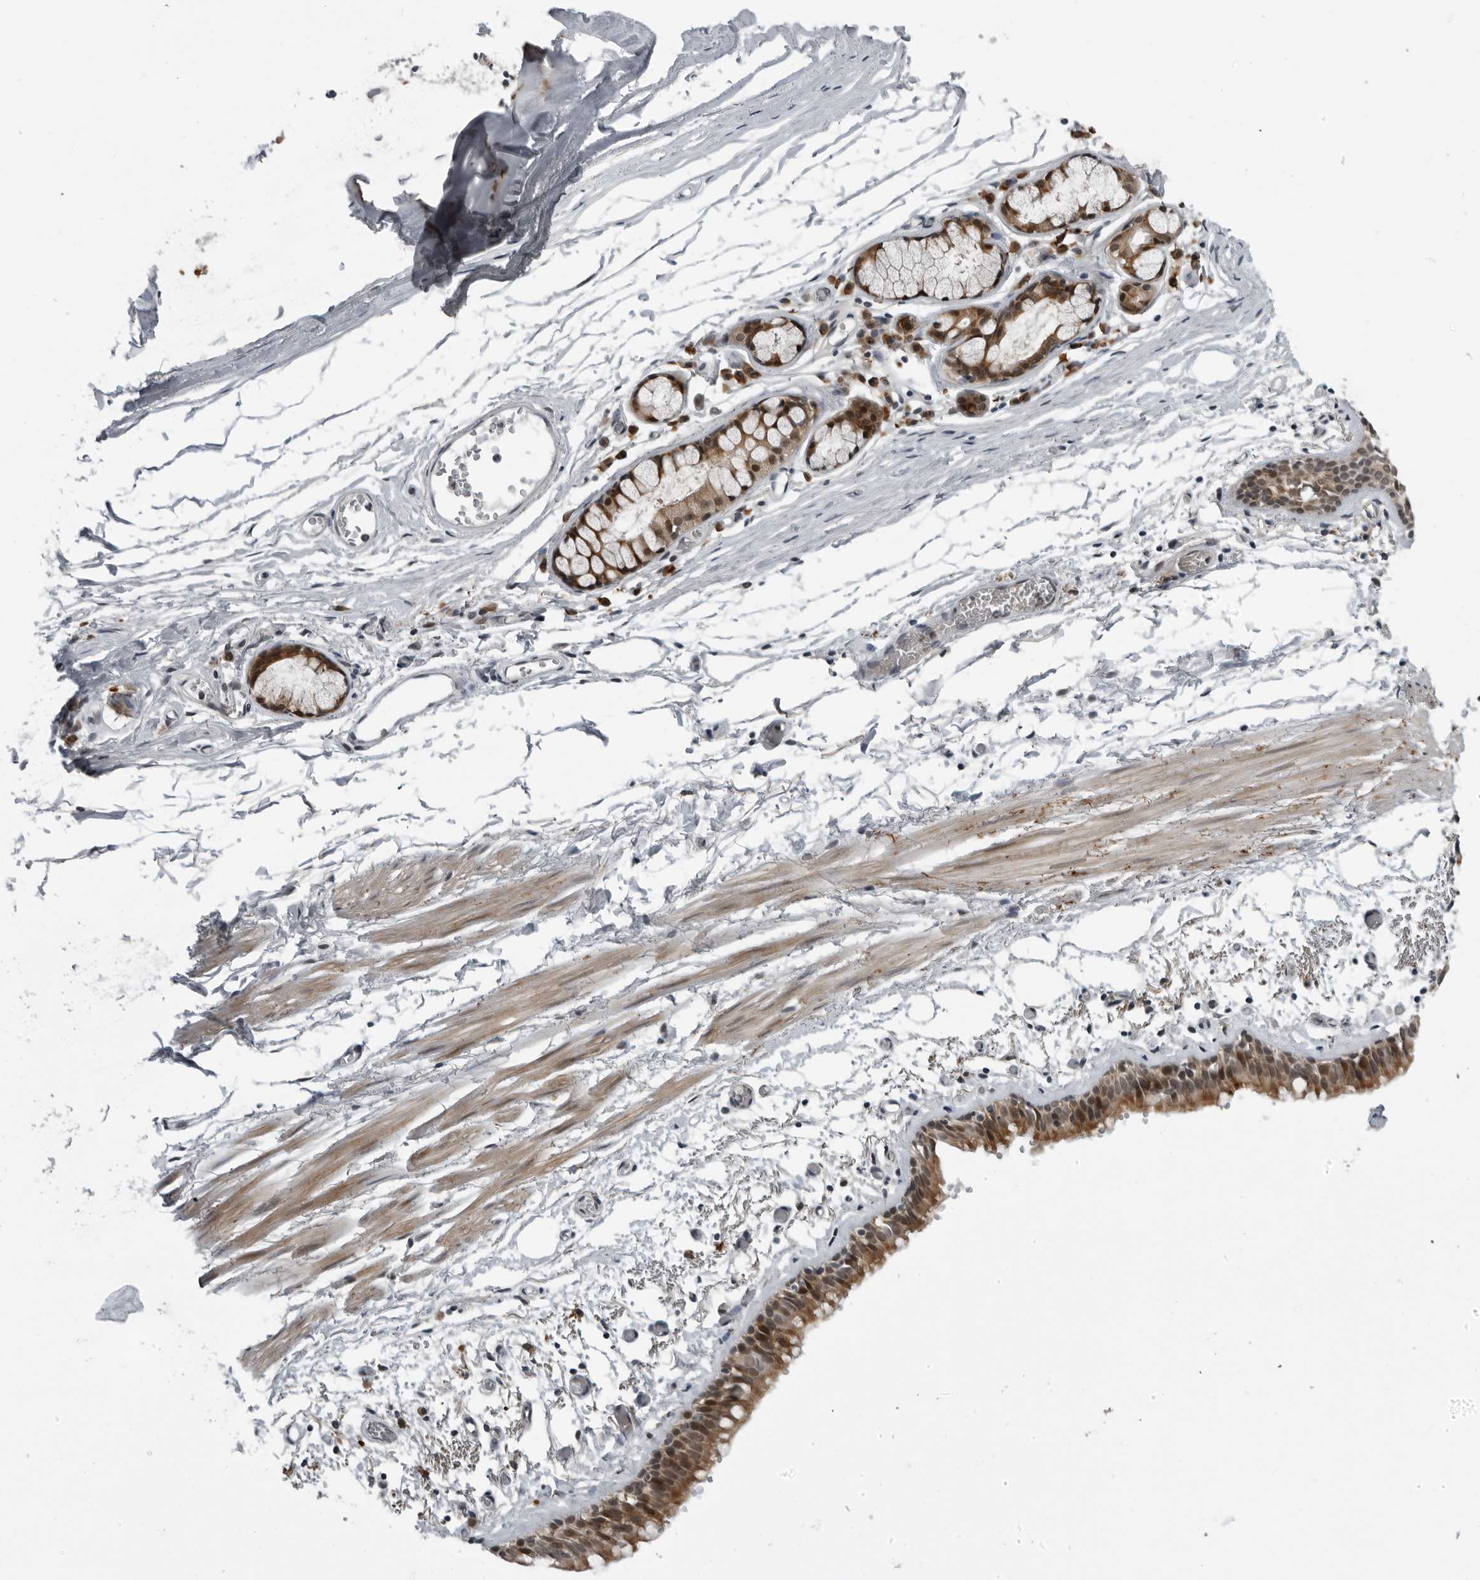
{"staining": {"intensity": "moderate", "quantity": "25%-75%", "location": "cytoplasmic/membranous,nuclear"}, "tissue": "bronchus", "cell_type": "Respiratory epithelial cells", "image_type": "normal", "snomed": [{"axis": "morphology", "description": "Normal tissue, NOS"}, {"axis": "topography", "description": "Bronchus"}, {"axis": "topography", "description": "Lung"}], "caption": "Moderate cytoplasmic/membranous,nuclear expression for a protein is identified in about 25%-75% of respiratory epithelial cells of benign bronchus using immunohistochemistry (IHC).", "gene": "ALPK2", "patient": {"sex": "male", "age": 56}}